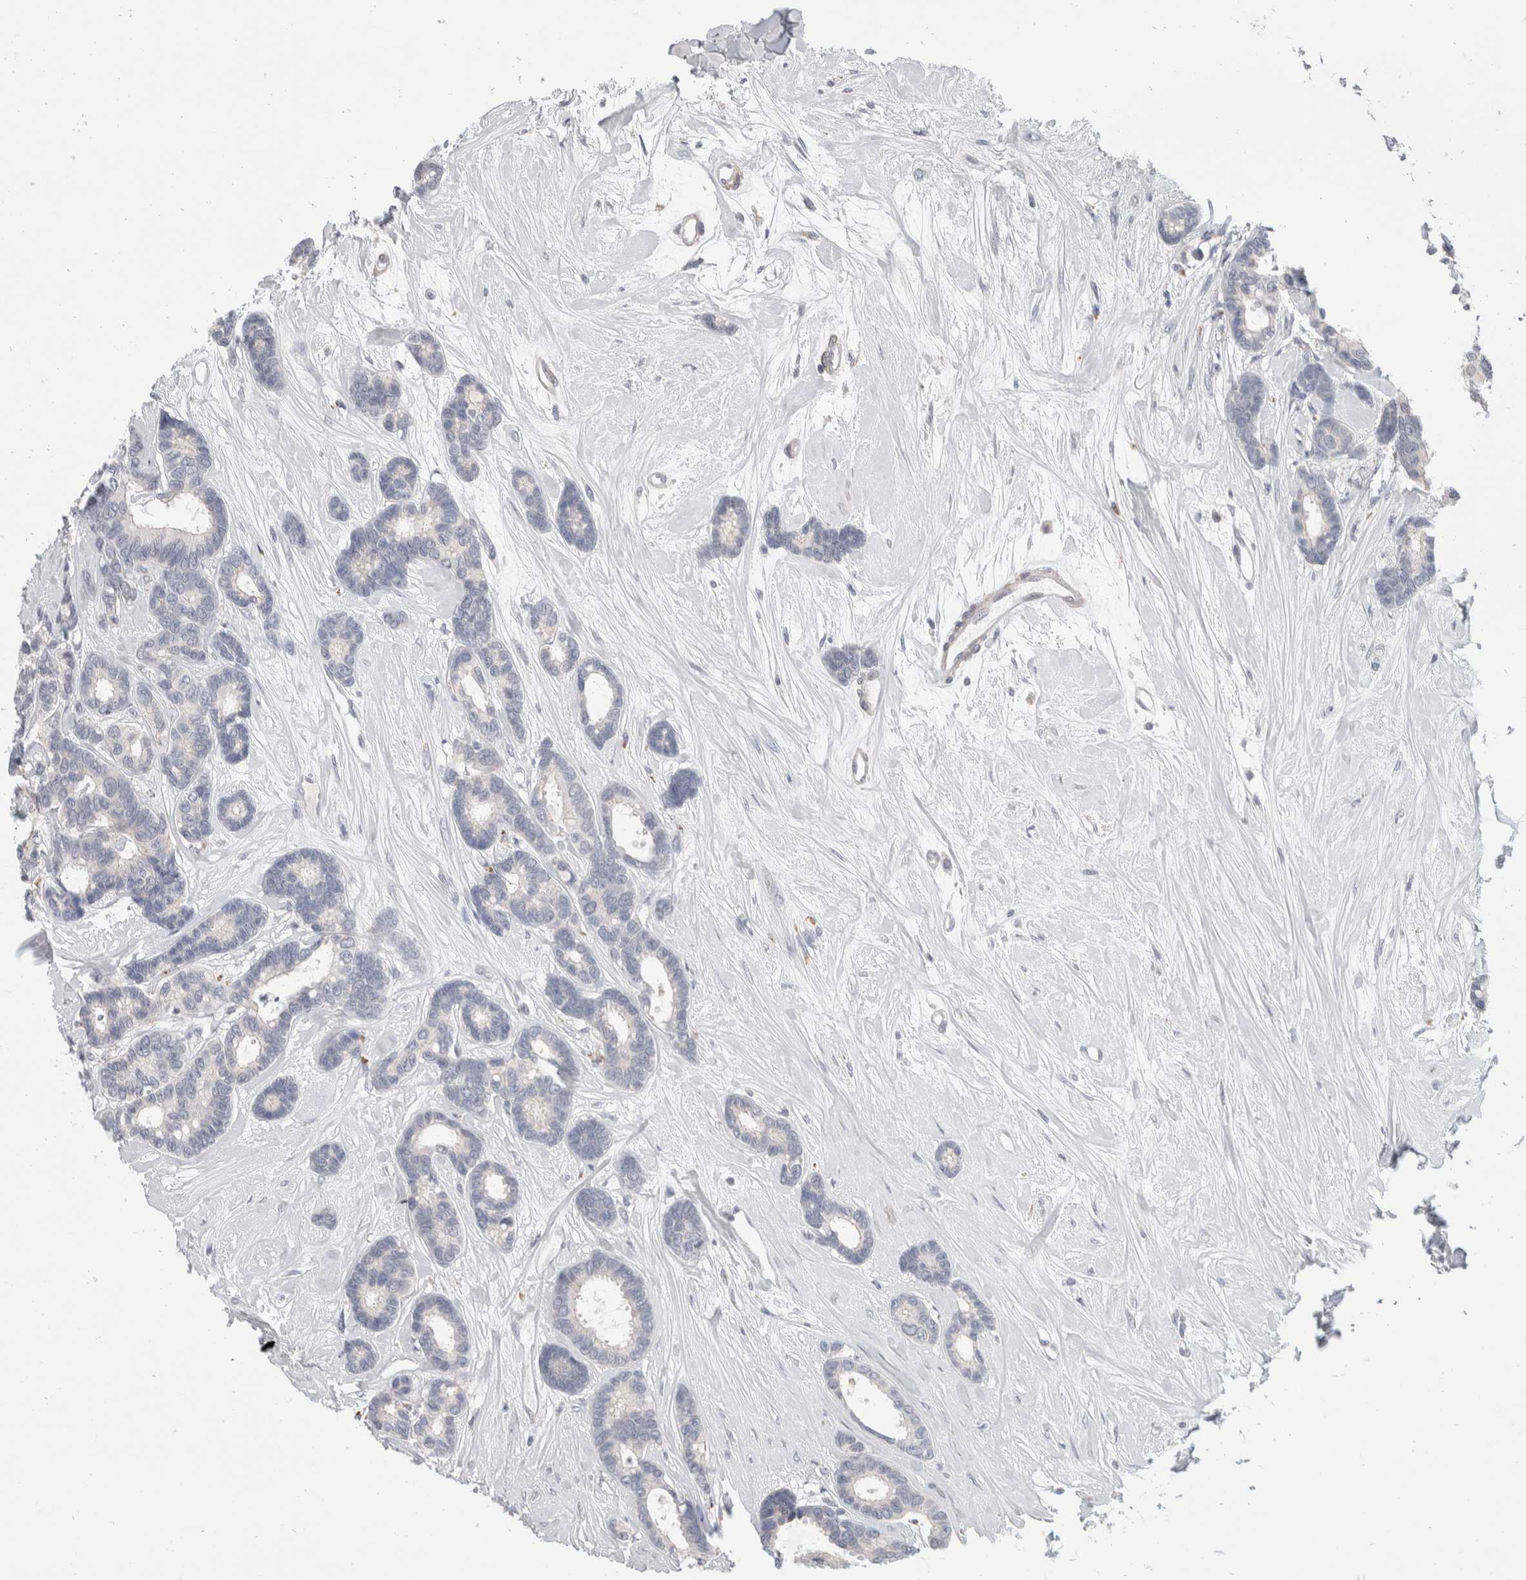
{"staining": {"intensity": "negative", "quantity": "none", "location": "none"}, "tissue": "breast cancer", "cell_type": "Tumor cells", "image_type": "cancer", "snomed": [{"axis": "morphology", "description": "Duct carcinoma"}, {"axis": "topography", "description": "Breast"}], "caption": "Immunohistochemistry (IHC) micrograph of infiltrating ductal carcinoma (breast) stained for a protein (brown), which displays no positivity in tumor cells.", "gene": "CATSPERD", "patient": {"sex": "female", "age": 87}}